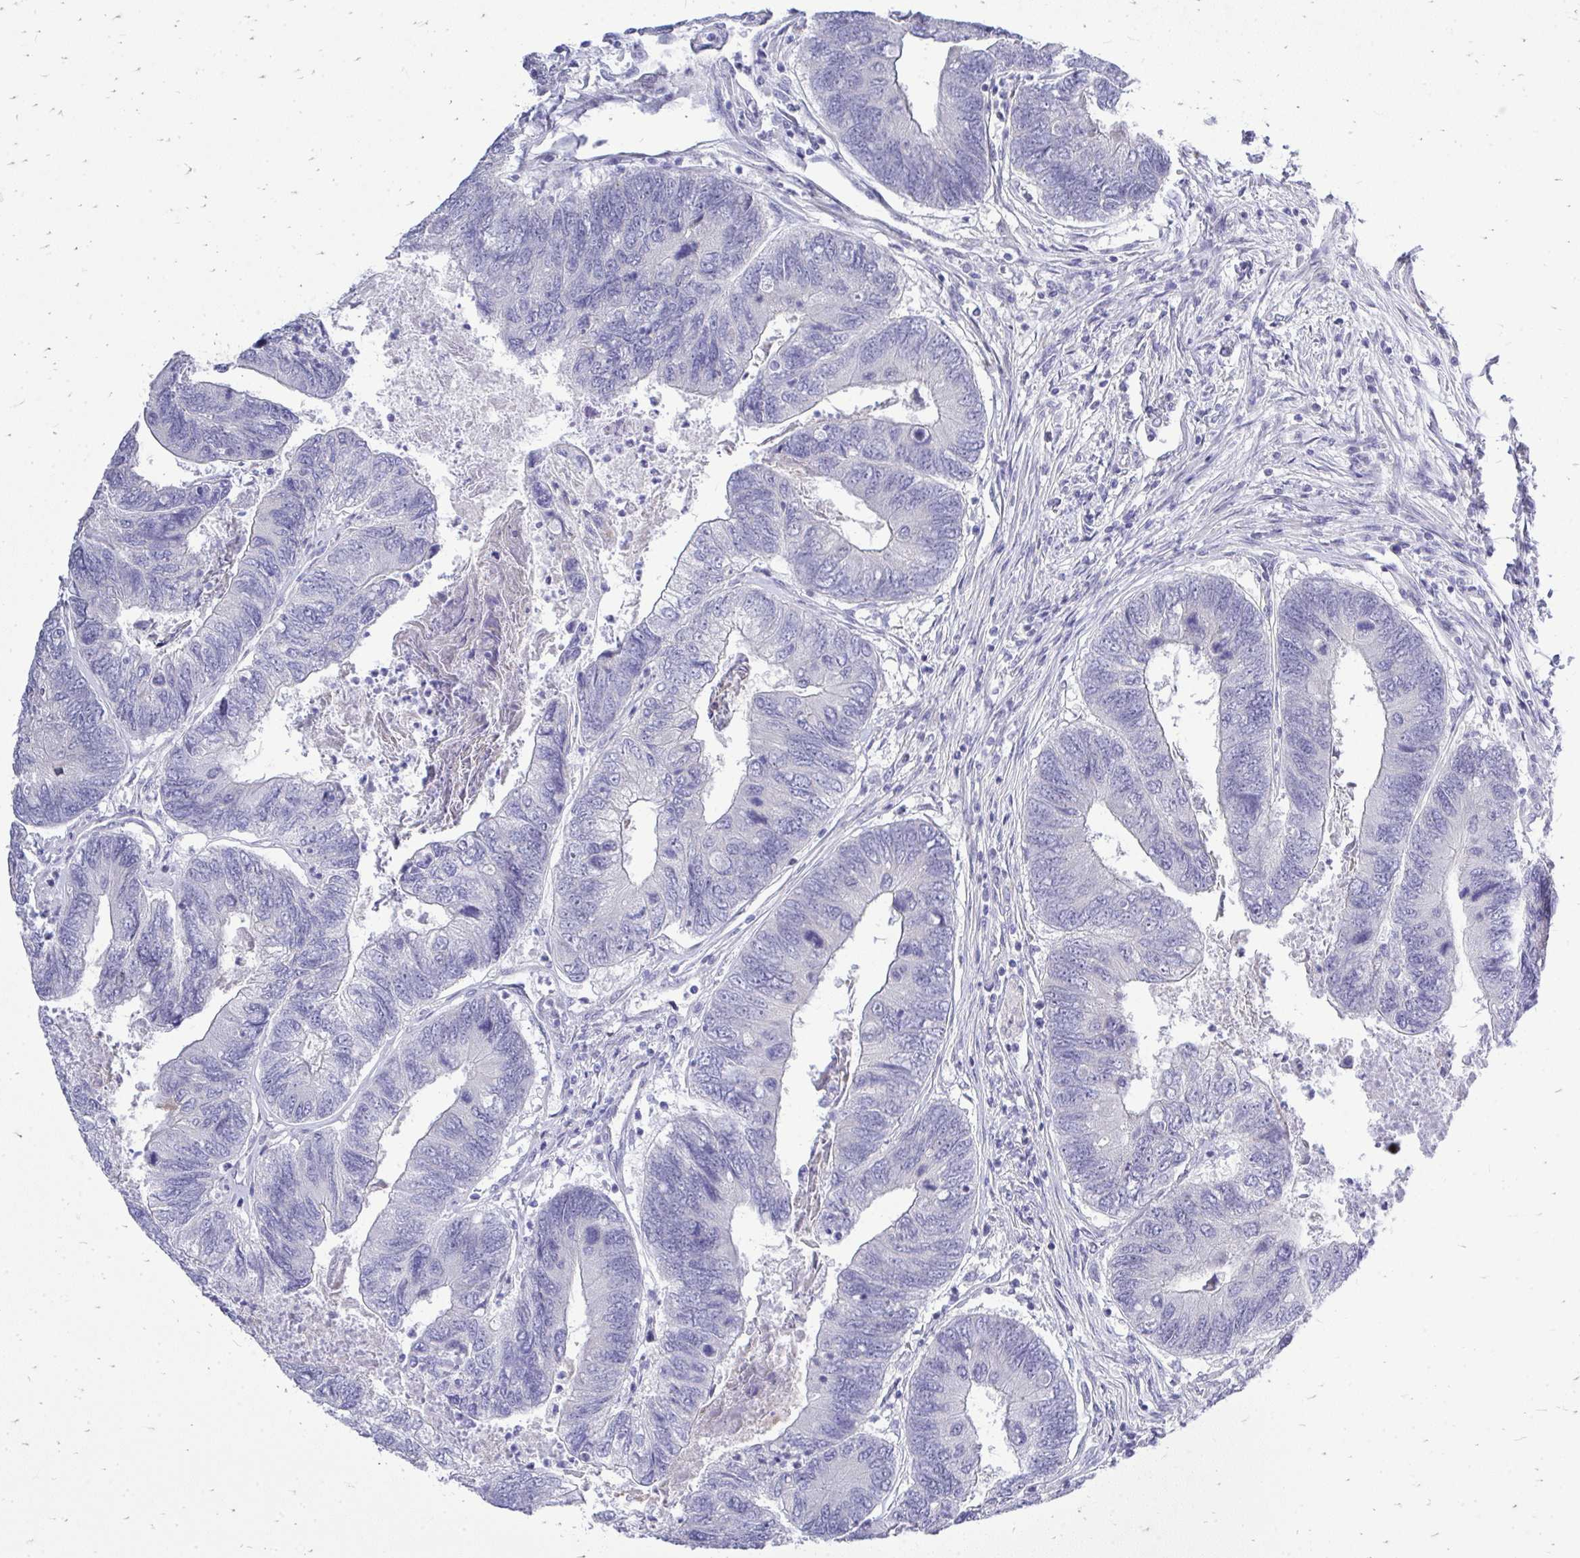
{"staining": {"intensity": "negative", "quantity": "none", "location": "none"}, "tissue": "colorectal cancer", "cell_type": "Tumor cells", "image_type": "cancer", "snomed": [{"axis": "morphology", "description": "Adenocarcinoma, NOS"}, {"axis": "topography", "description": "Colon"}], "caption": "Colorectal adenocarcinoma was stained to show a protein in brown. There is no significant staining in tumor cells.", "gene": "OR8D1", "patient": {"sex": "female", "age": 67}}